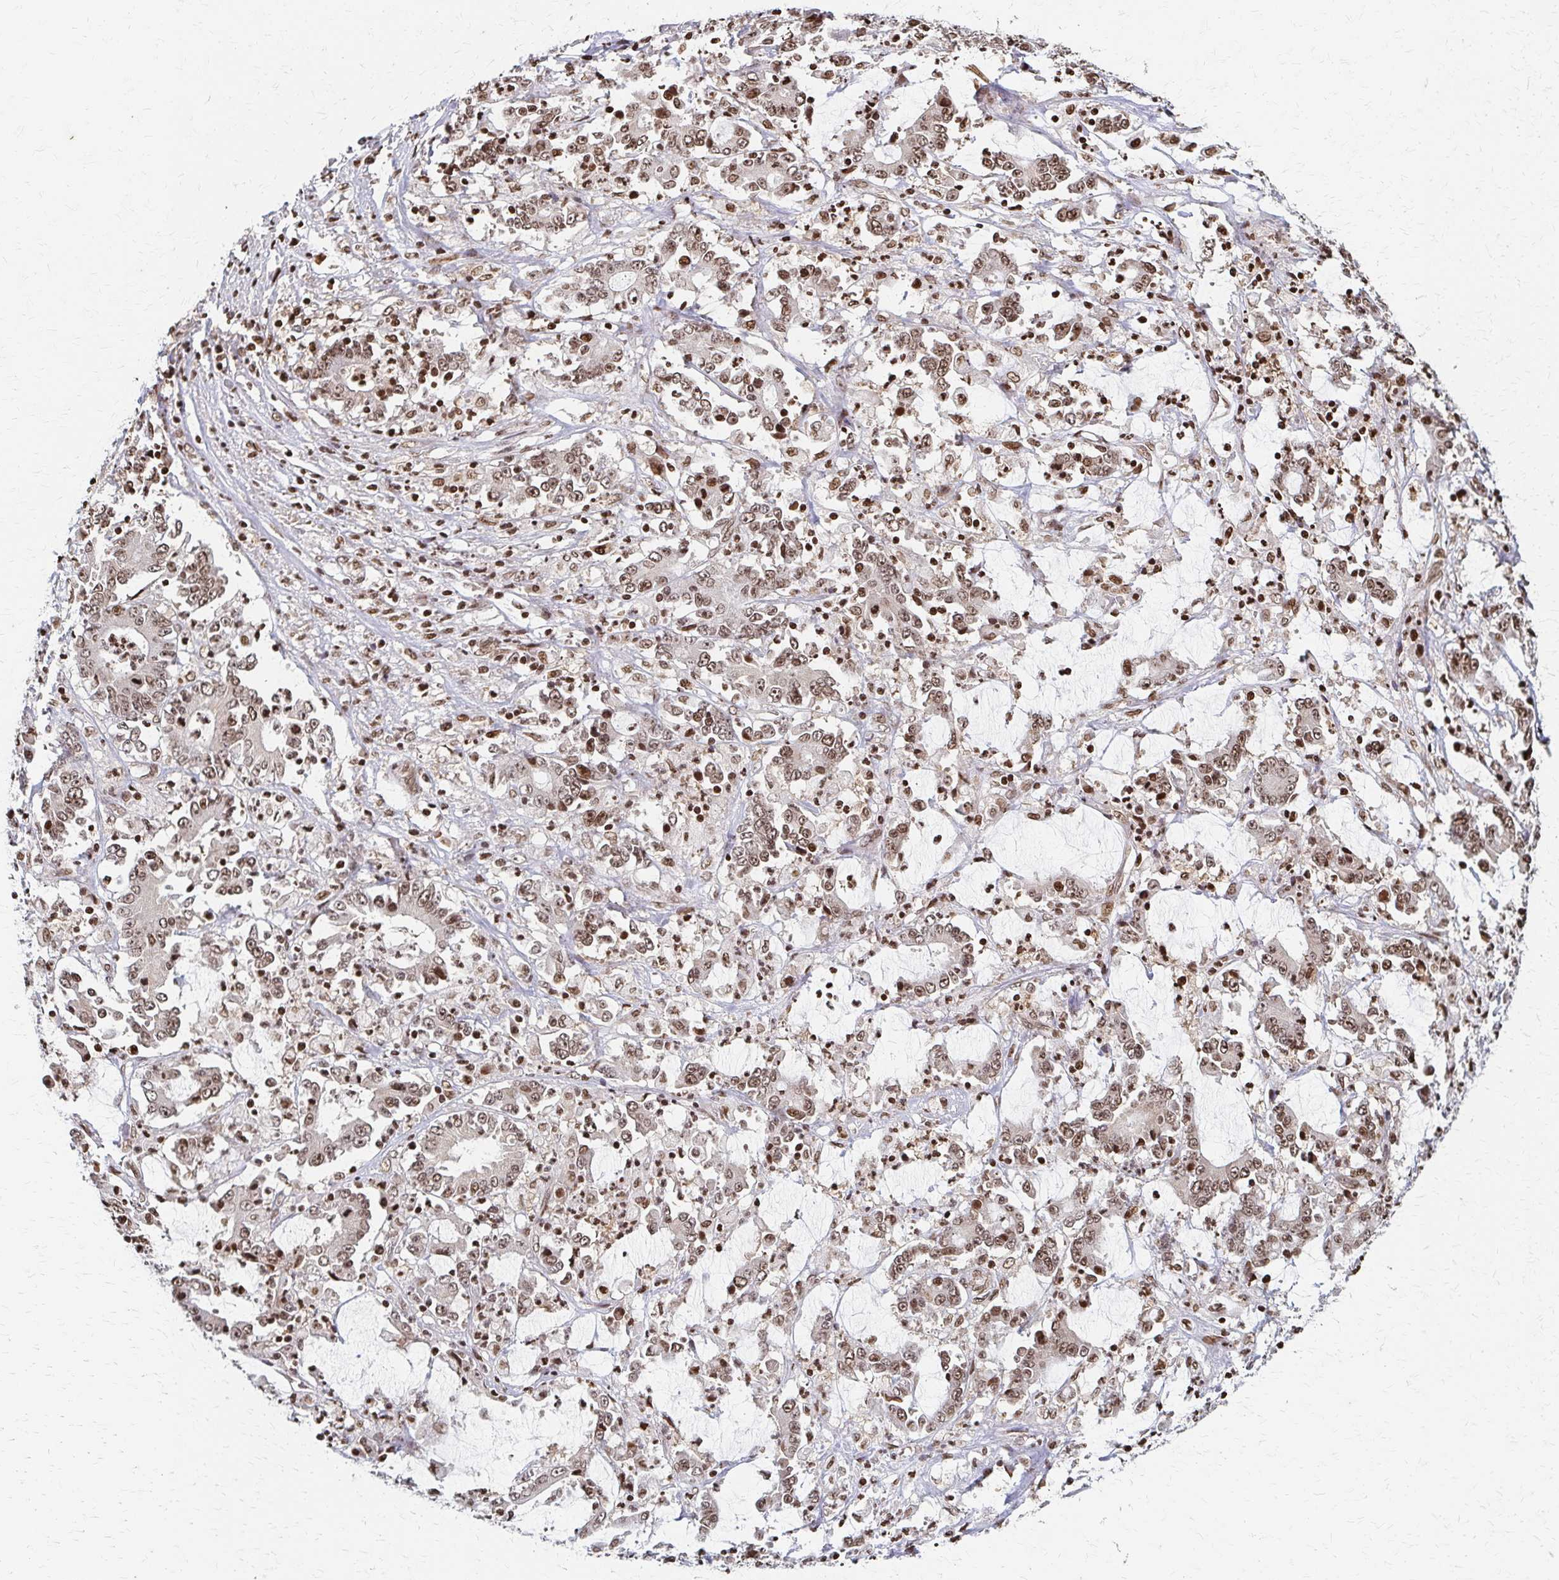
{"staining": {"intensity": "weak", "quantity": ">75%", "location": "nuclear"}, "tissue": "stomach cancer", "cell_type": "Tumor cells", "image_type": "cancer", "snomed": [{"axis": "morphology", "description": "Adenocarcinoma, NOS"}, {"axis": "topography", "description": "Stomach, upper"}], "caption": "Brown immunohistochemical staining in stomach adenocarcinoma displays weak nuclear staining in approximately >75% of tumor cells.", "gene": "PSMD7", "patient": {"sex": "male", "age": 68}}